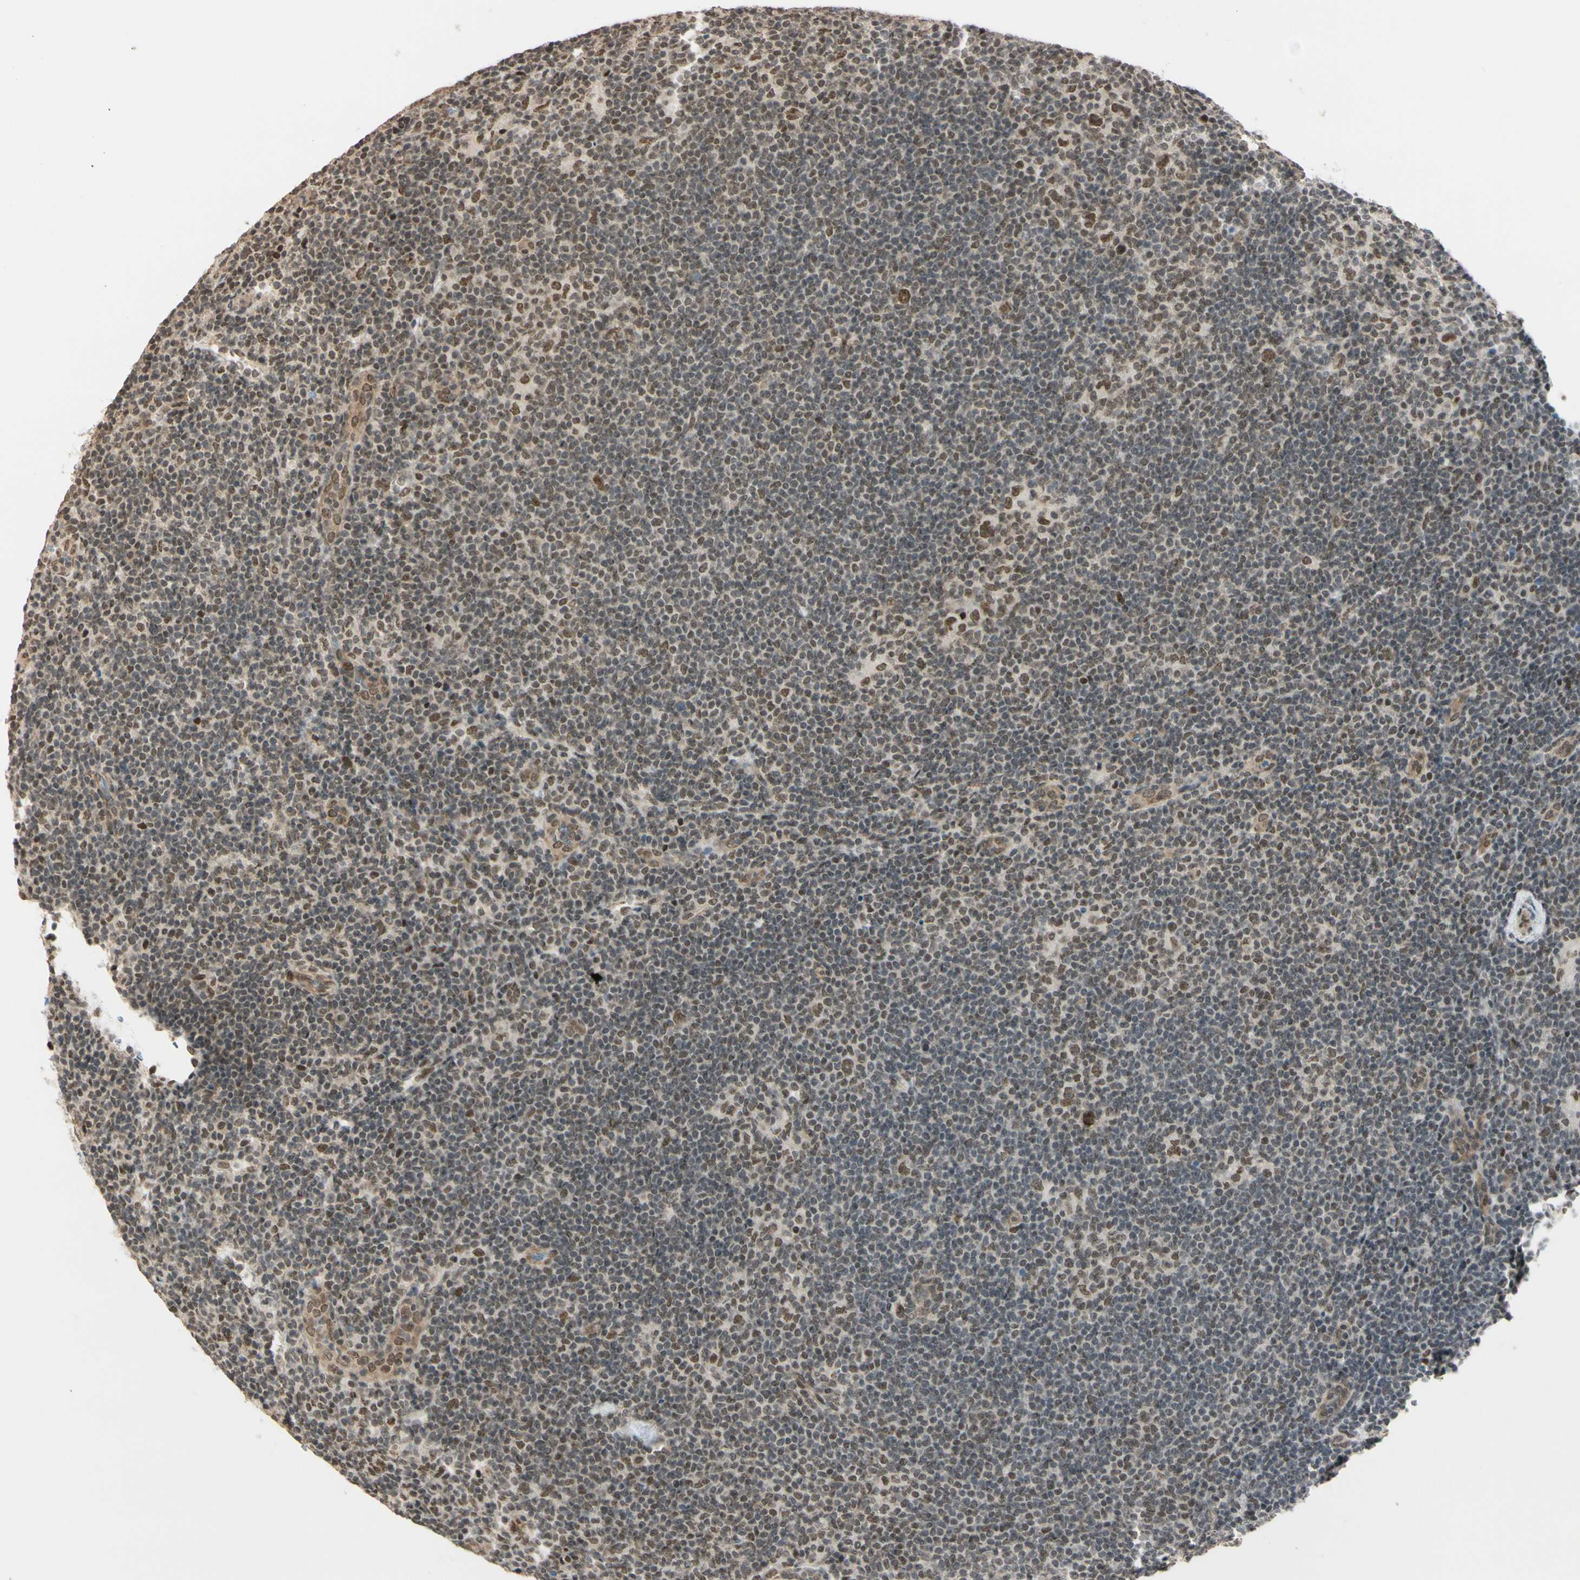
{"staining": {"intensity": "moderate", "quantity": ">75%", "location": "cytoplasmic/membranous,nuclear"}, "tissue": "lymphoma", "cell_type": "Tumor cells", "image_type": "cancer", "snomed": [{"axis": "morphology", "description": "Hodgkin's disease, NOS"}, {"axis": "topography", "description": "Lymph node"}], "caption": "Immunohistochemical staining of lymphoma demonstrates medium levels of moderate cytoplasmic/membranous and nuclear expression in approximately >75% of tumor cells. The protein of interest is shown in brown color, while the nuclei are stained blue.", "gene": "SUFU", "patient": {"sex": "female", "age": 57}}